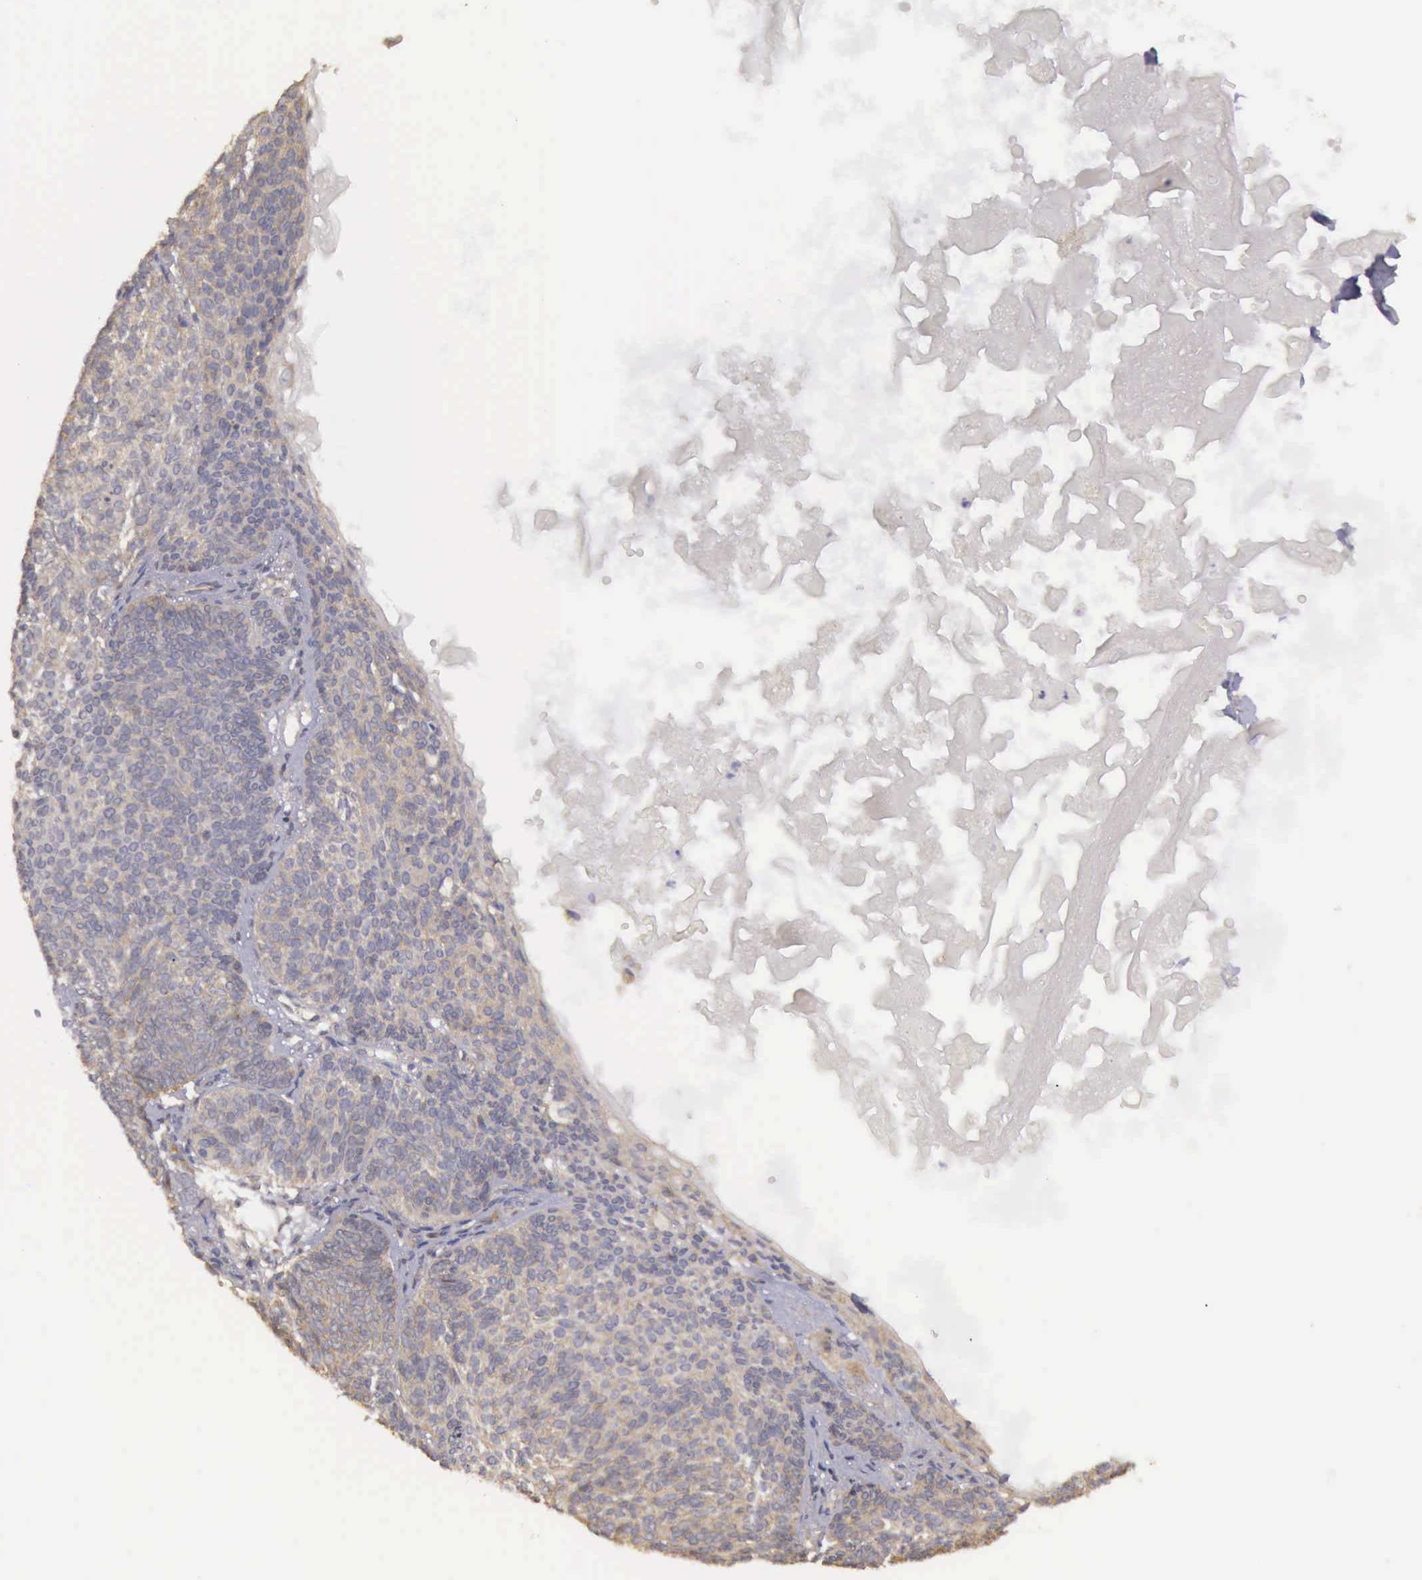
{"staining": {"intensity": "weak", "quantity": ">75%", "location": "cytoplasmic/membranous"}, "tissue": "skin cancer", "cell_type": "Tumor cells", "image_type": "cancer", "snomed": [{"axis": "morphology", "description": "Basal cell carcinoma"}, {"axis": "topography", "description": "Skin"}], "caption": "A brown stain highlights weak cytoplasmic/membranous staining of a protein in human skin basal cell carcinoma tumor cells.", "gene": "EIF5", "patient": {"sex": "male", "age": 84}}